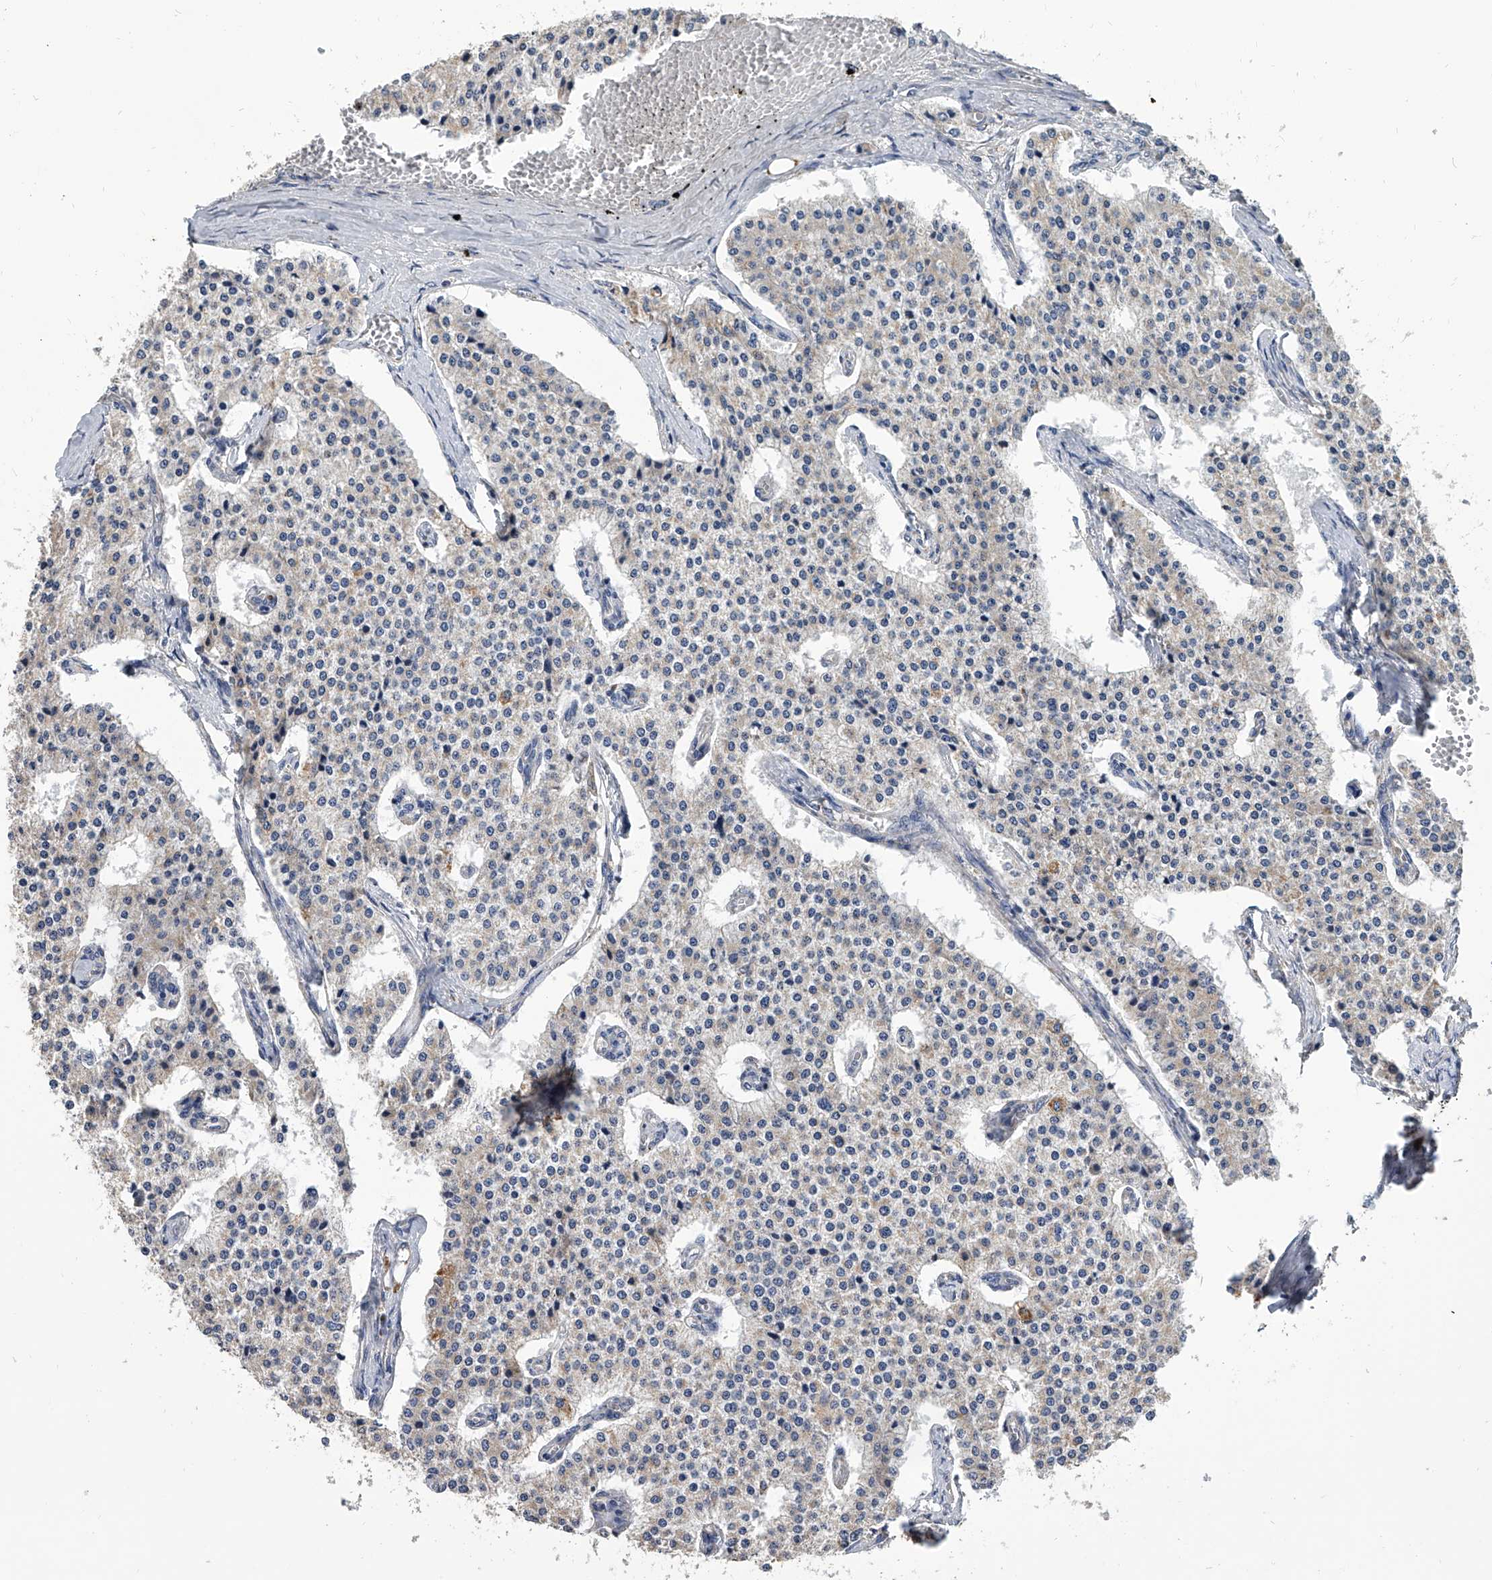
{"staining": {"intensity": "negative", "quantity": "none", "location": "none"}, "tissue": "carcinoid", "cell_type": "Tumor cells", "image_type": "cancer", "snomed": [{"axis": "morphology", "description": "Carcinoid, malignant, NOS"}, {"axis": "topography", "description": "Colon"}], "caption": "An image of human carcinoid is negative for staining in tumor cells.", "gene": "MRPL28", "patient": {"sex": "female", "age": 52}}